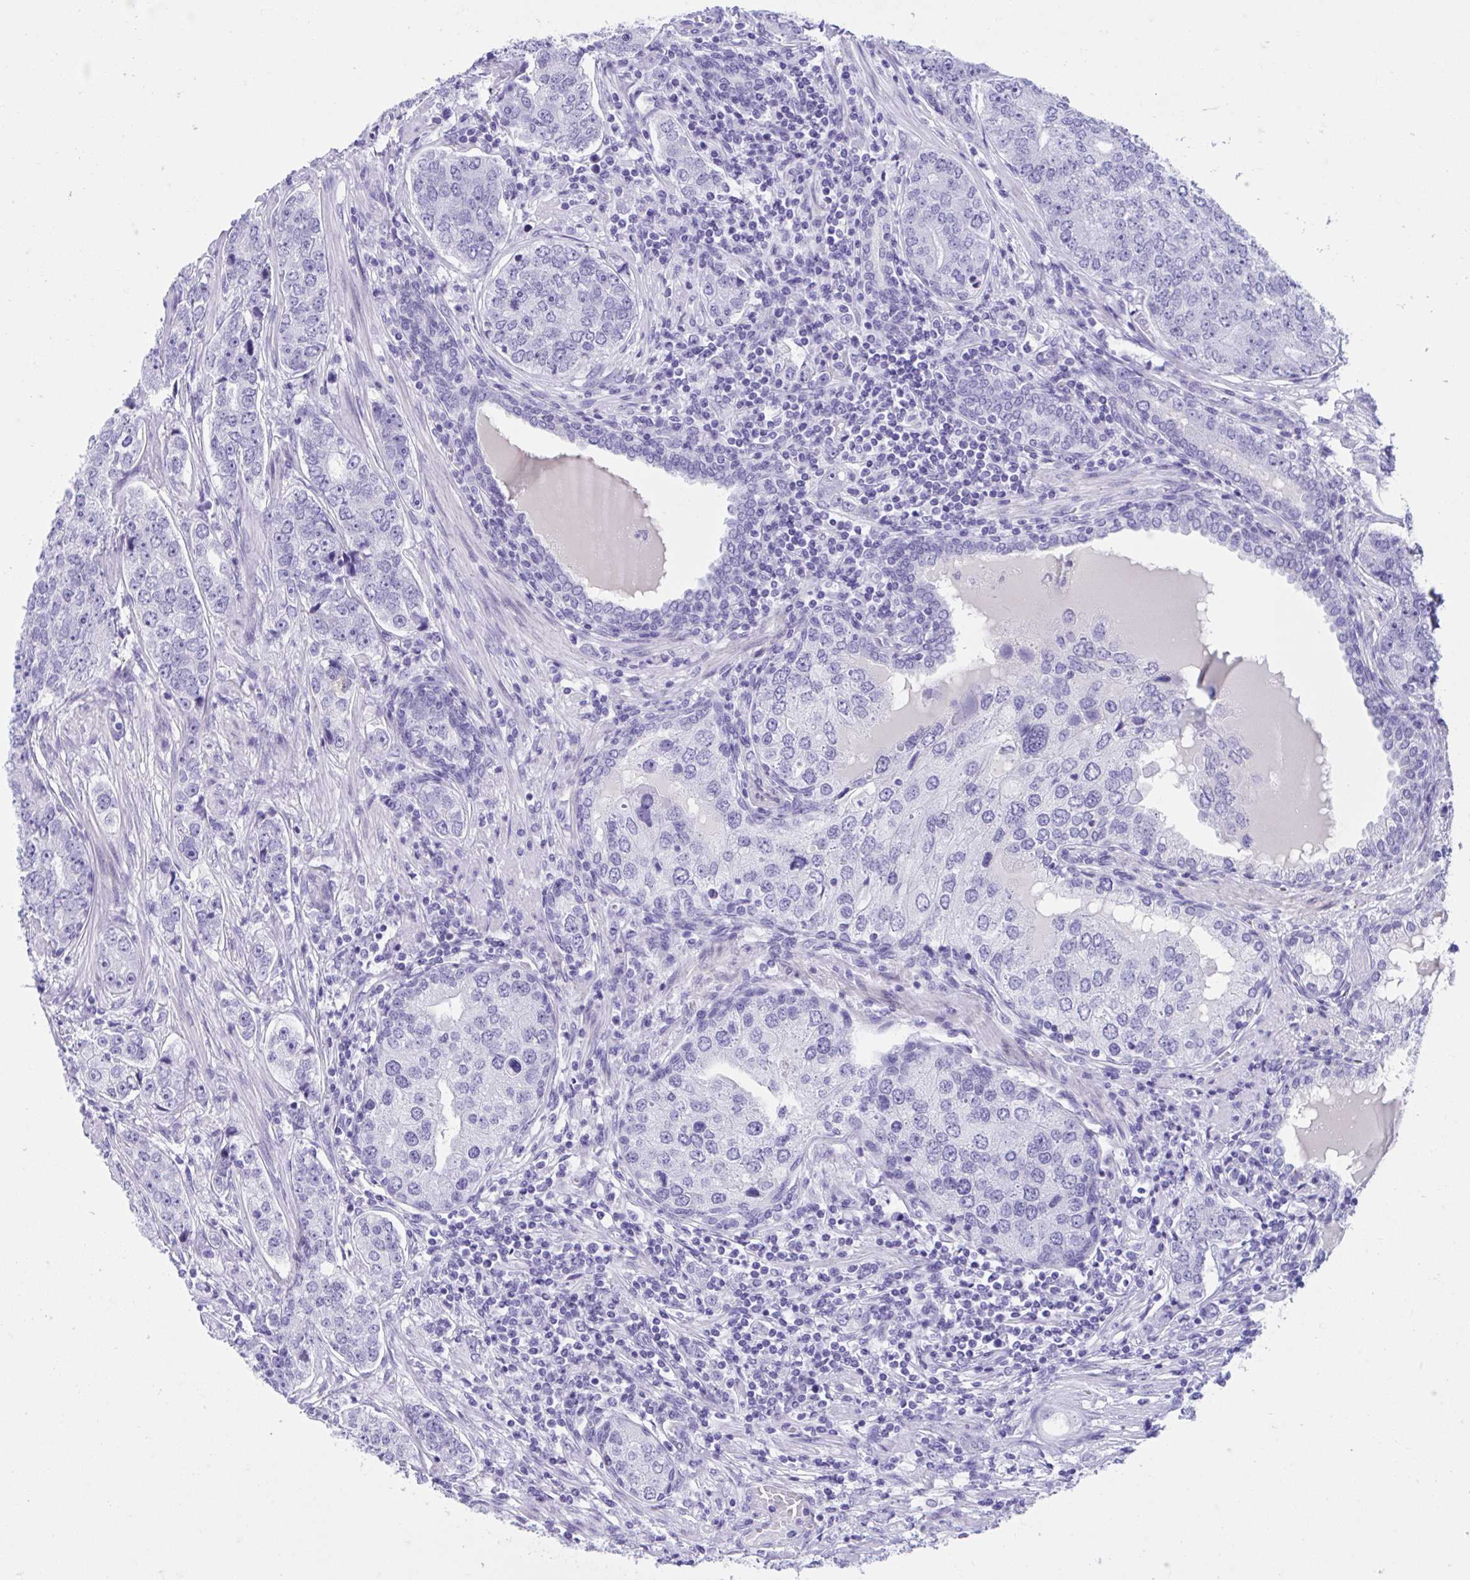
{"staining": {"intensity": "negative", "quantity": "none", "location": "none"}, "tissue": "prostate cancer", "cell_type": "Tumor cells", "image_type": "cancer", "snomed": [{"axis": "morphology", "description": "Adenocarcinoma, High grade"}, {"axis": "topography", "description": "Prostate"}], "caption": "IHC micrograph of neoplastic tissue: prostate cancer stained with DAB (3,3'-diaminobenzidine) shows no significant protein staining in tumor cells.", "gene": "TMEM35A", "patient": {"sex": "male", "age": 60}}